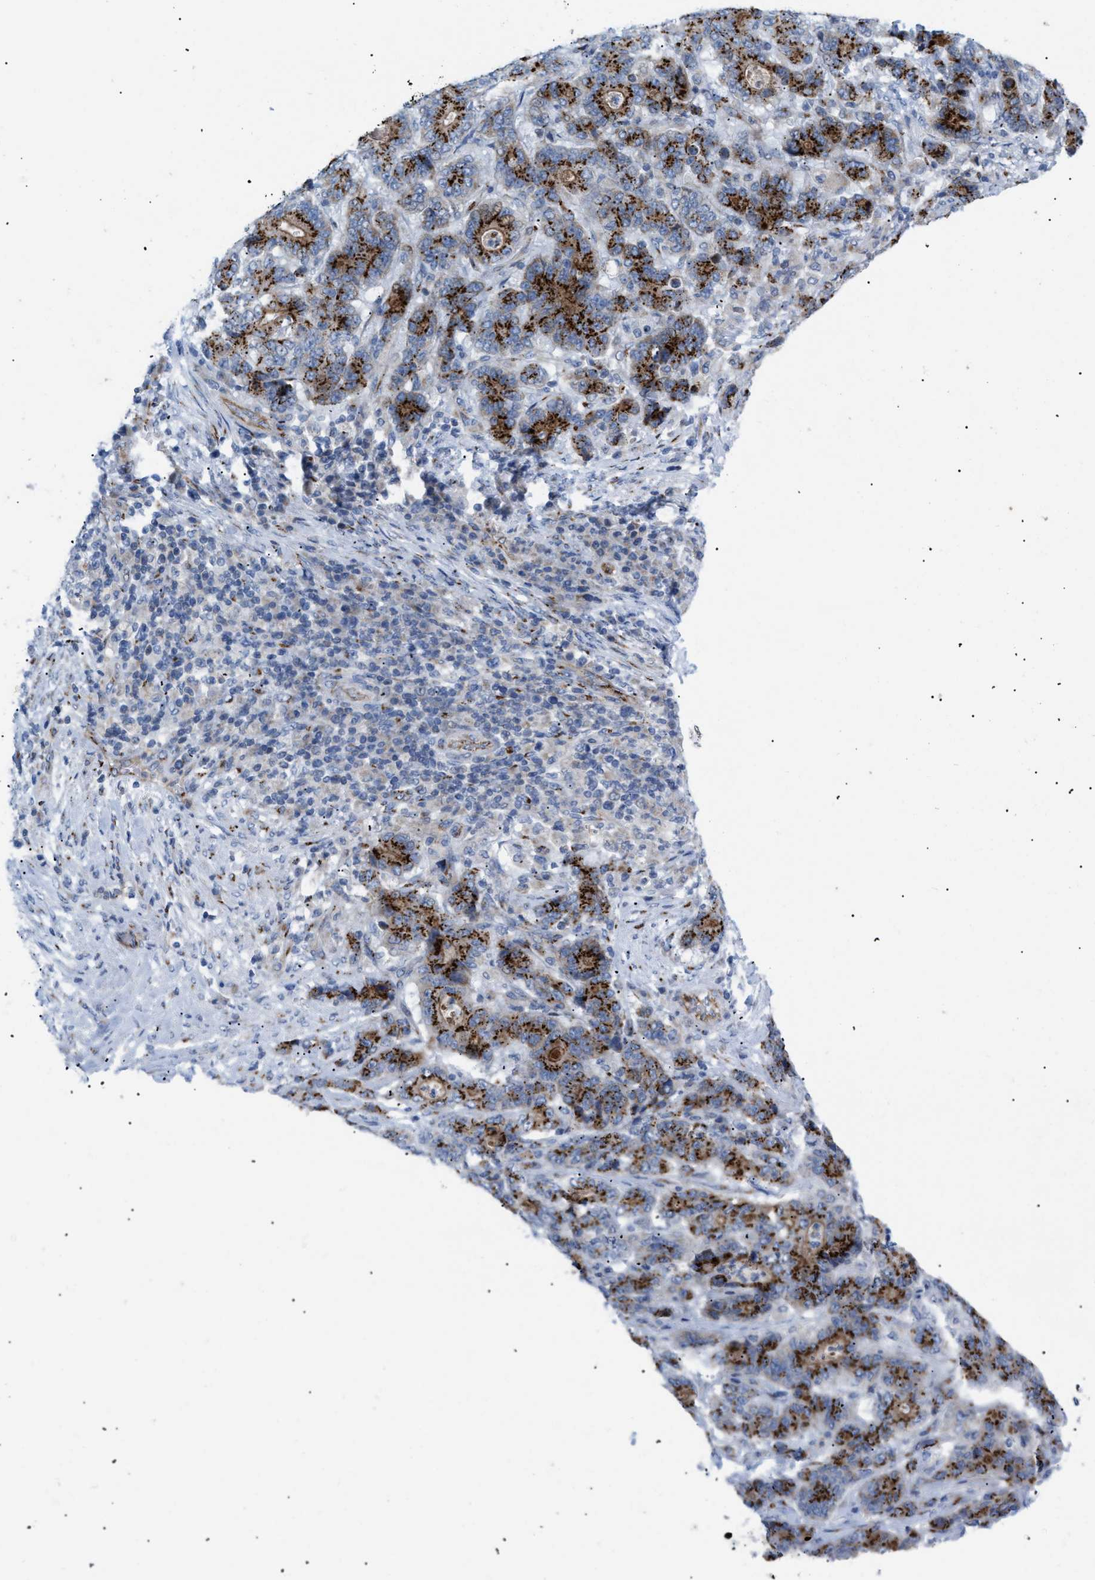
{"staining": {"intensity": "strong", "quantity": ">75%", "location": "cytoplasmic/membranous"}, "tissue": "stomach cancer", "cell_type": "Tumor cells", "image_type": "cancer", "snomed": [{"axis": "morphology", "description": "Adenocarcinoma, NOS"}, {"axis": "topography", "description": "Stomach"}], "caption": "This micrograph shows IHC staining of human stomach cancer (adenocarcinoma), with high strong cytoplasmic/membranous expression in approximately >75% of tumor cells.", "gene": "TMEM17", "patient": {"sex": "female", "age": 73}}